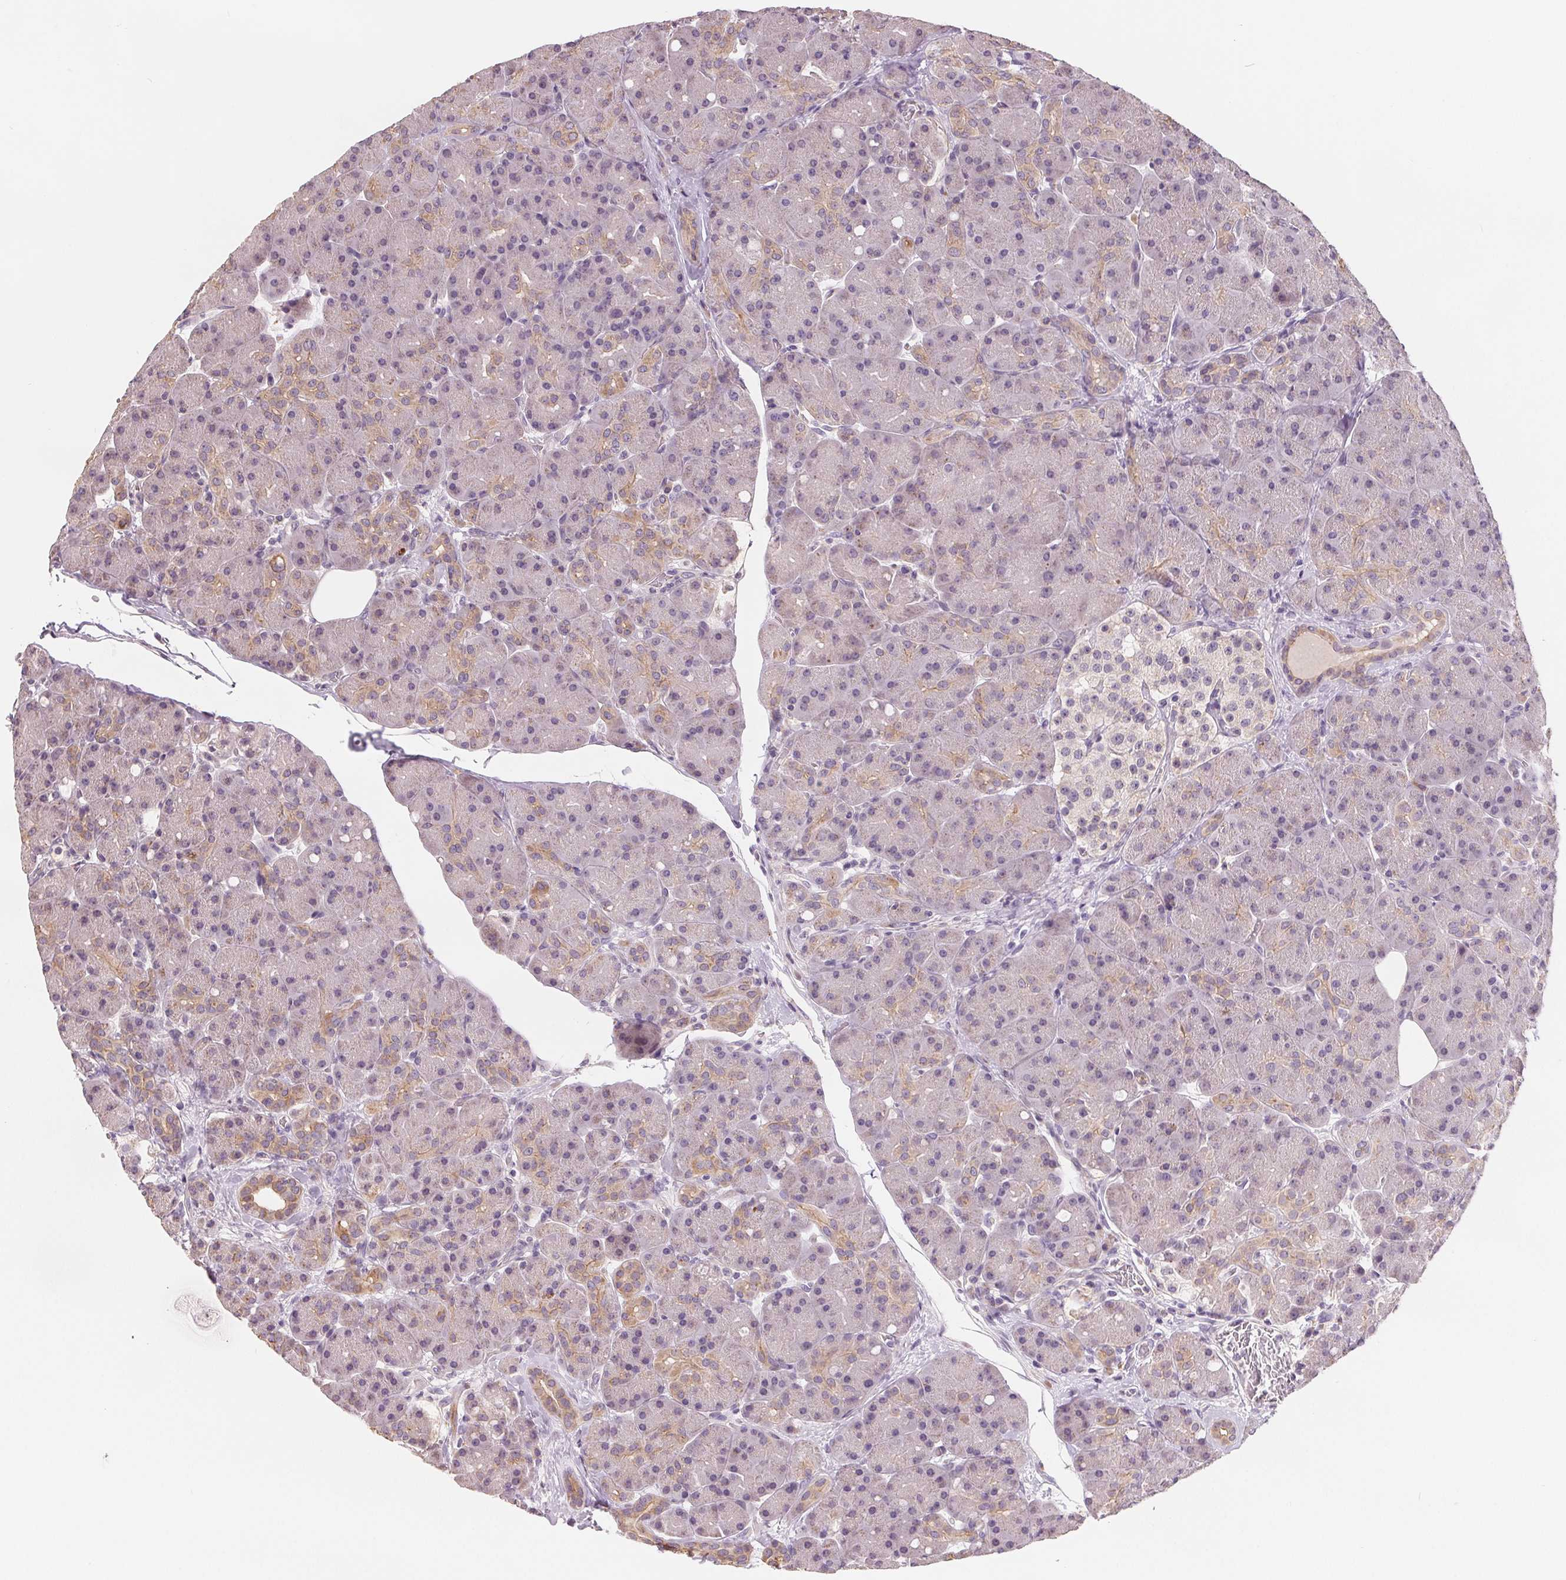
{"staining": {"intensity": "weak", "quantity": "<25%", "location": "cytoplasmic/membranous"}, "tissue": "pancreas", "cell_type": "Exocrine glandular cells", "image_type": "normal", "snomed": [{"axis": "morphology", "description": "Normal tissue, NOS"}, {"axis": "topography", "description": "Pancreas"}], "caption": "IHC of benign human pancreas reveals no staining in exocrine glandular cells.", "gene": "VTCN1", "patient": {"sex": "male", "age": 55}}